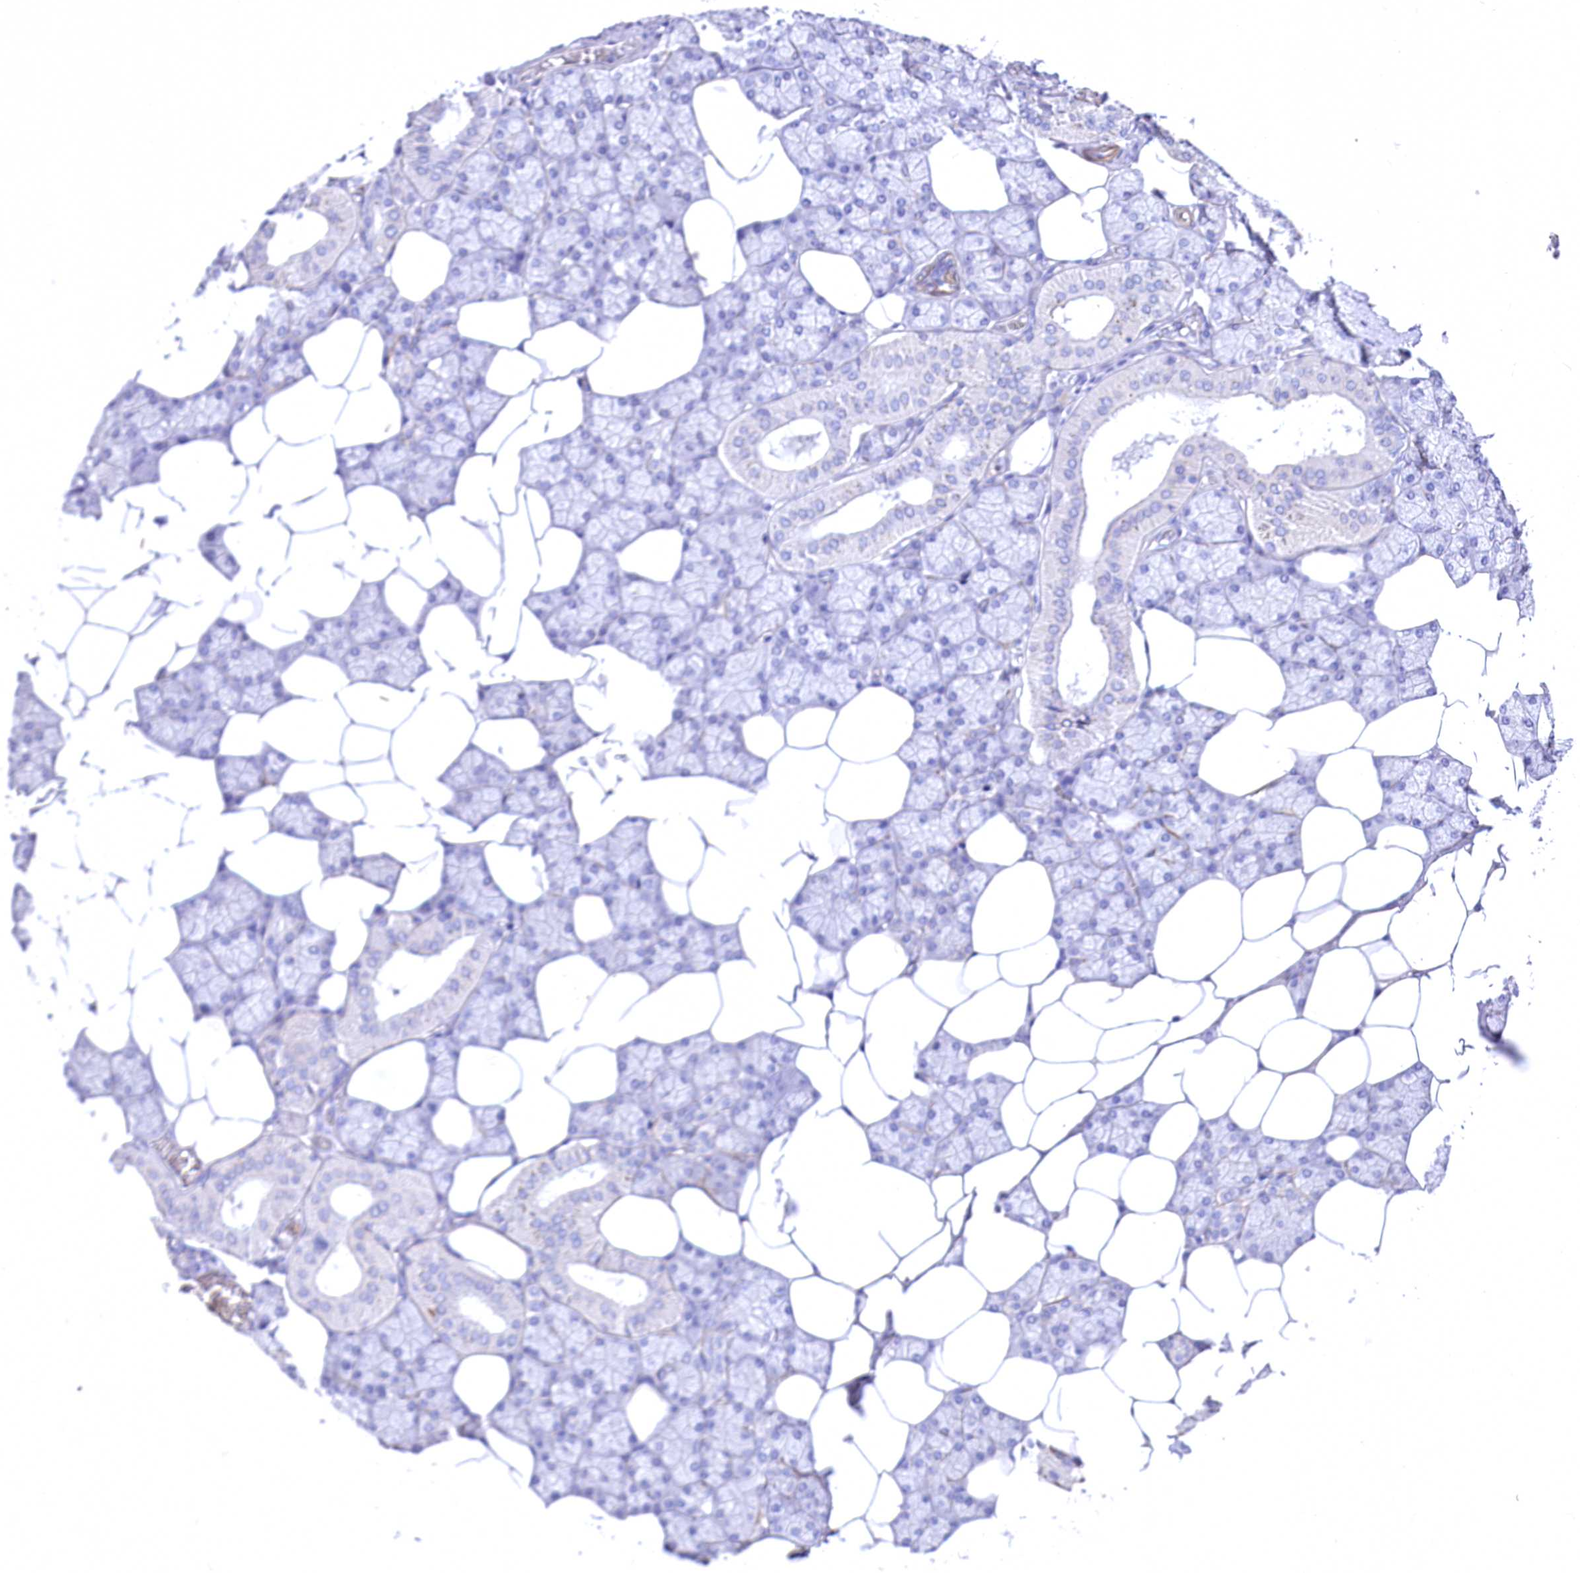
{"staining": {"intensity": "negative", "quantity": "none", "location": "none"}, "tissue": "salivary gland", "cell_type": "Glandular cells", "image_type": "normal", "snomed": [{"axis": "morphology", "description": "Normal tissue, NOS"}, {"axis": "topography", "description": "Salivary gland"}], "caption": "Immunohistochemistry of unremarkable salivary gland displays no positivity in glandular cells.", "gene": "RDH16", "patient": {"sex": "male", "age": 62}}